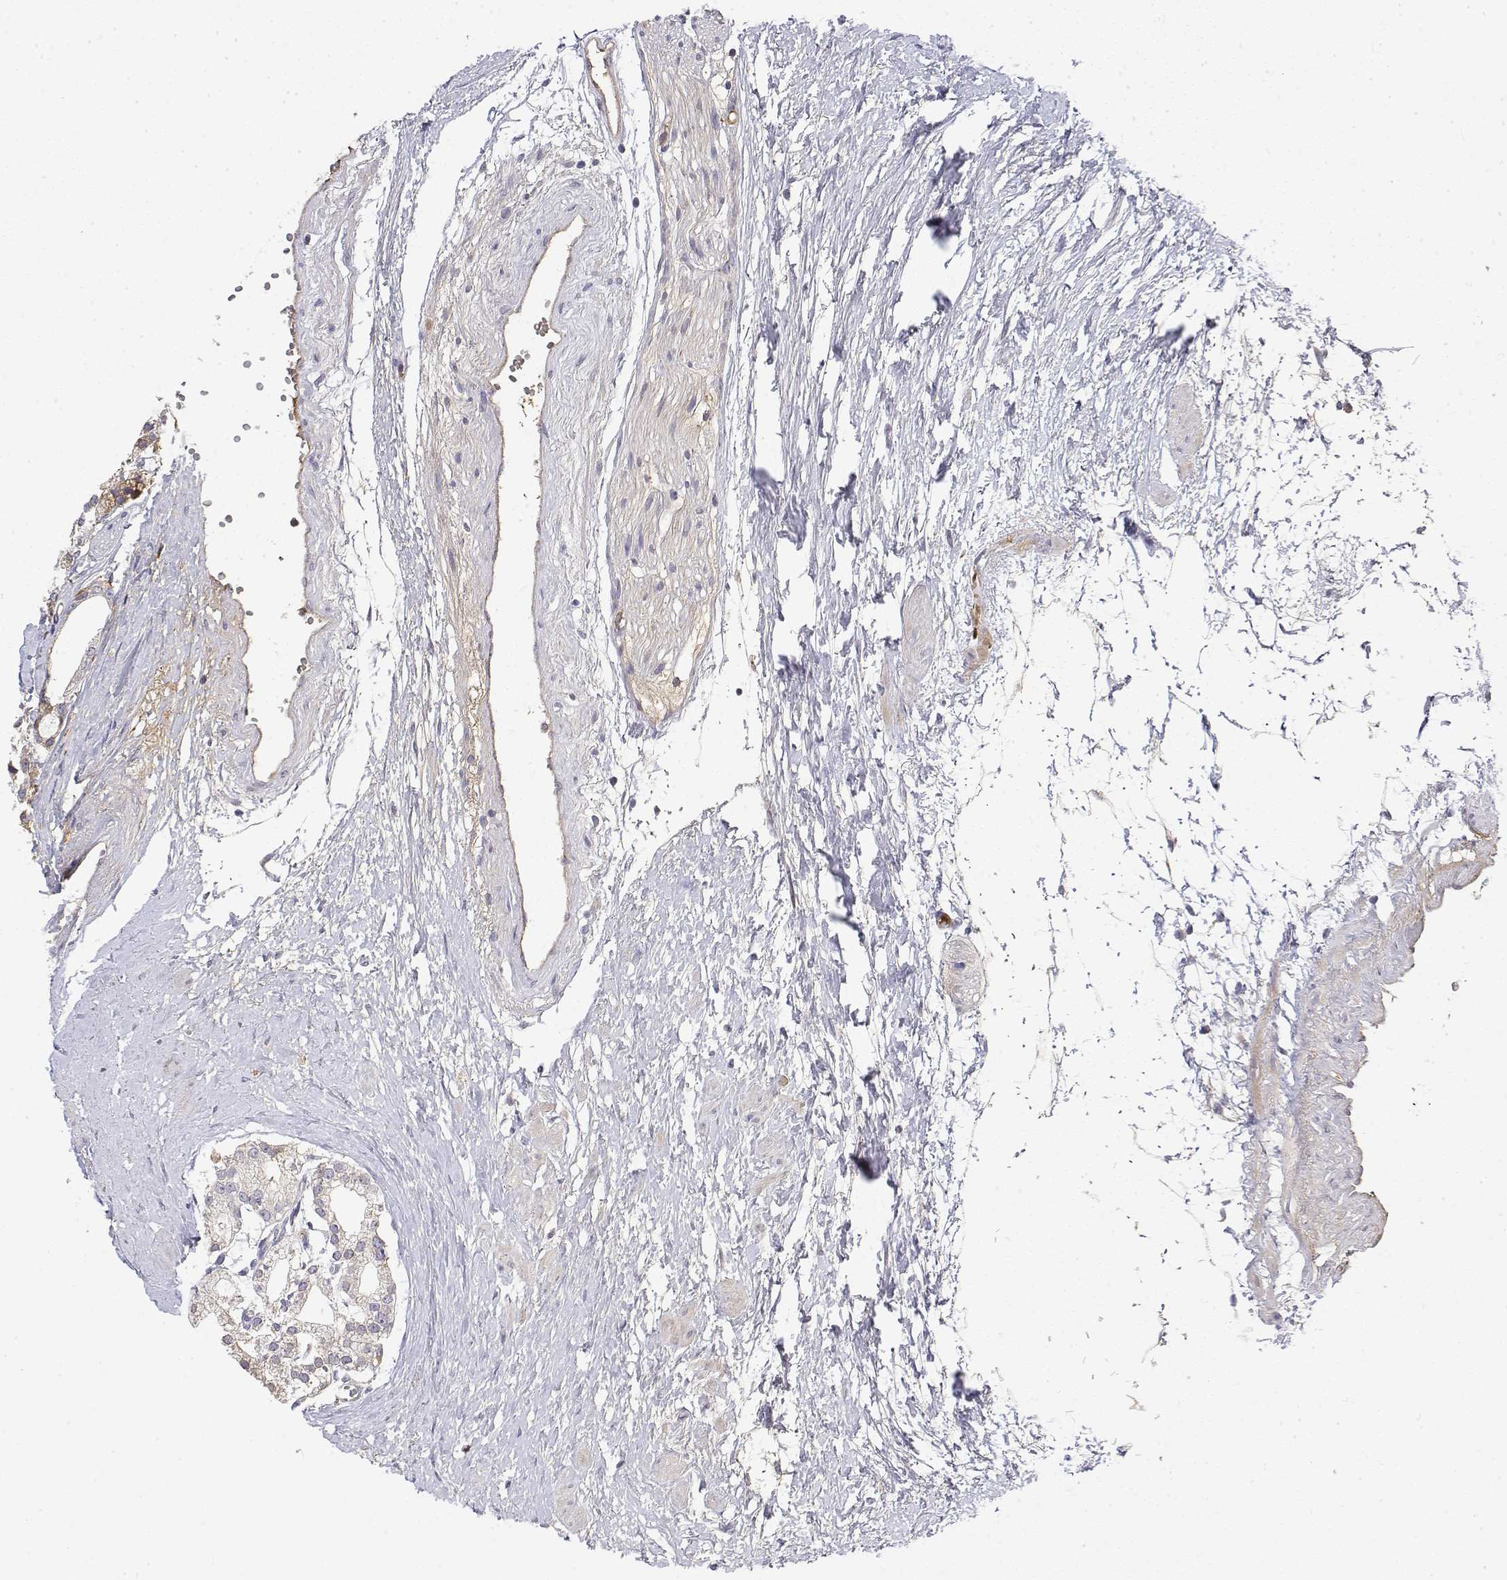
{"staining": {"intensity": "negative", "quantity": "none", "location": "none"}, "tissue": "prostate cancer", "cell_type": "Tumor cells", "image_type": "cancer", "snomed": [{"axis": "morphology", "description": "Adenocarcinoma, High grade"}, {"axis": "topography", "description": "Prostate"}], "caption": "The histopathology image displays no staining of tumor cells in prostate cancer (adenocarcinoma (high-grade)). (Stains: DAB IHC with hematoxylin counter stain, Microscopy: brightfield microscopy at high magnification).", "gene": "IGFBP4", "patient": {"sex": "male", "age": 71}}